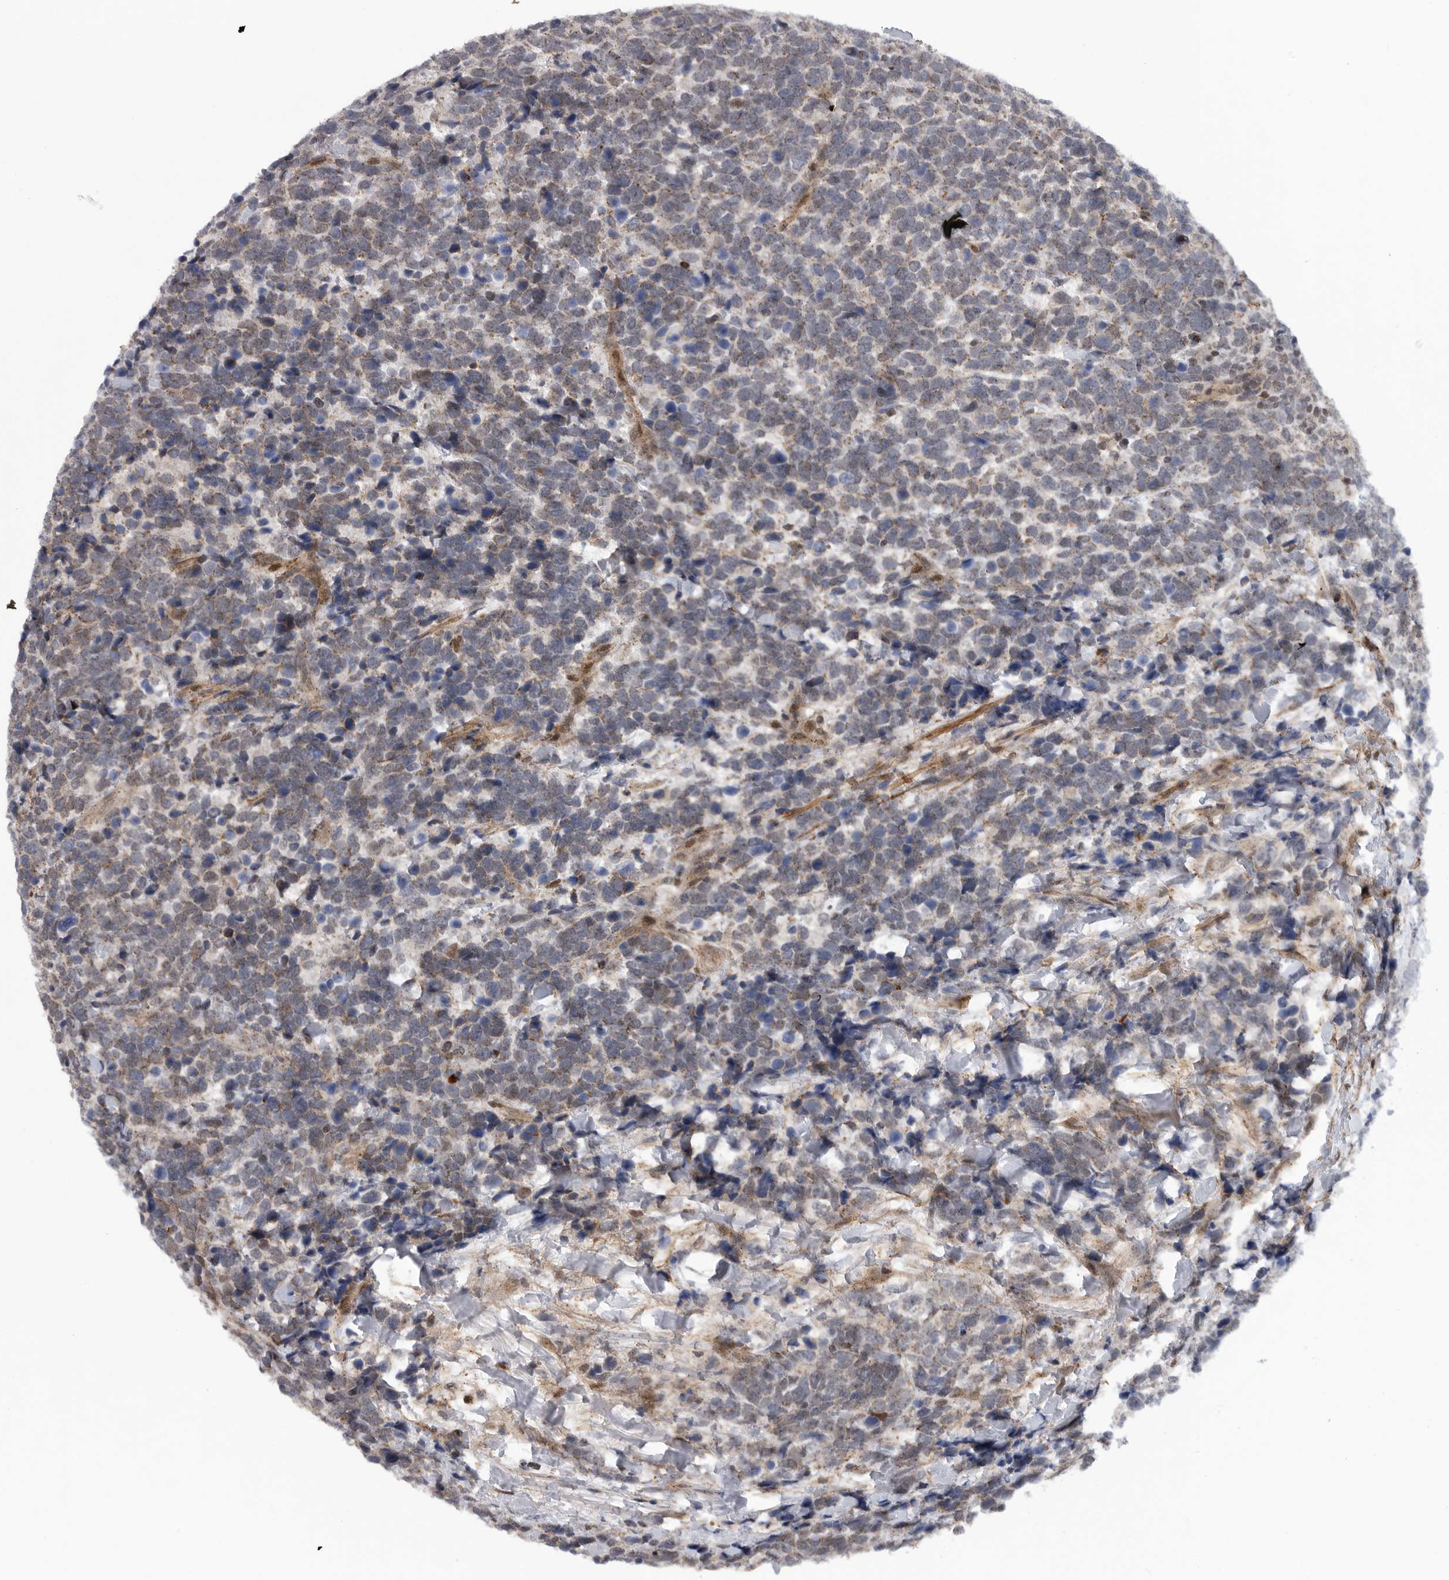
{"staining": {"intensity": "weak", "quantity": ">75%", "location": "cytoplasmic/membranous"}, "tissue": "urothelial cancer", "cell_type": "Tumor cells", "image_type": "cancer", "snomed": [{"axis": "morphology", "description": "Urothelial carcinoma, High grade"}, {"axis": "topography", "description": "Urinary bladder"}], "caption": "DAB (3,3'-diaminobenzidine) immunohistochemical staining of human urothelial cancer shows weak cytoplasmic/membranous protein positivity in about >75% of tumor cells.", "gene": "TMPRSS11F", "patient": {"sex": "female", "age": 82}}